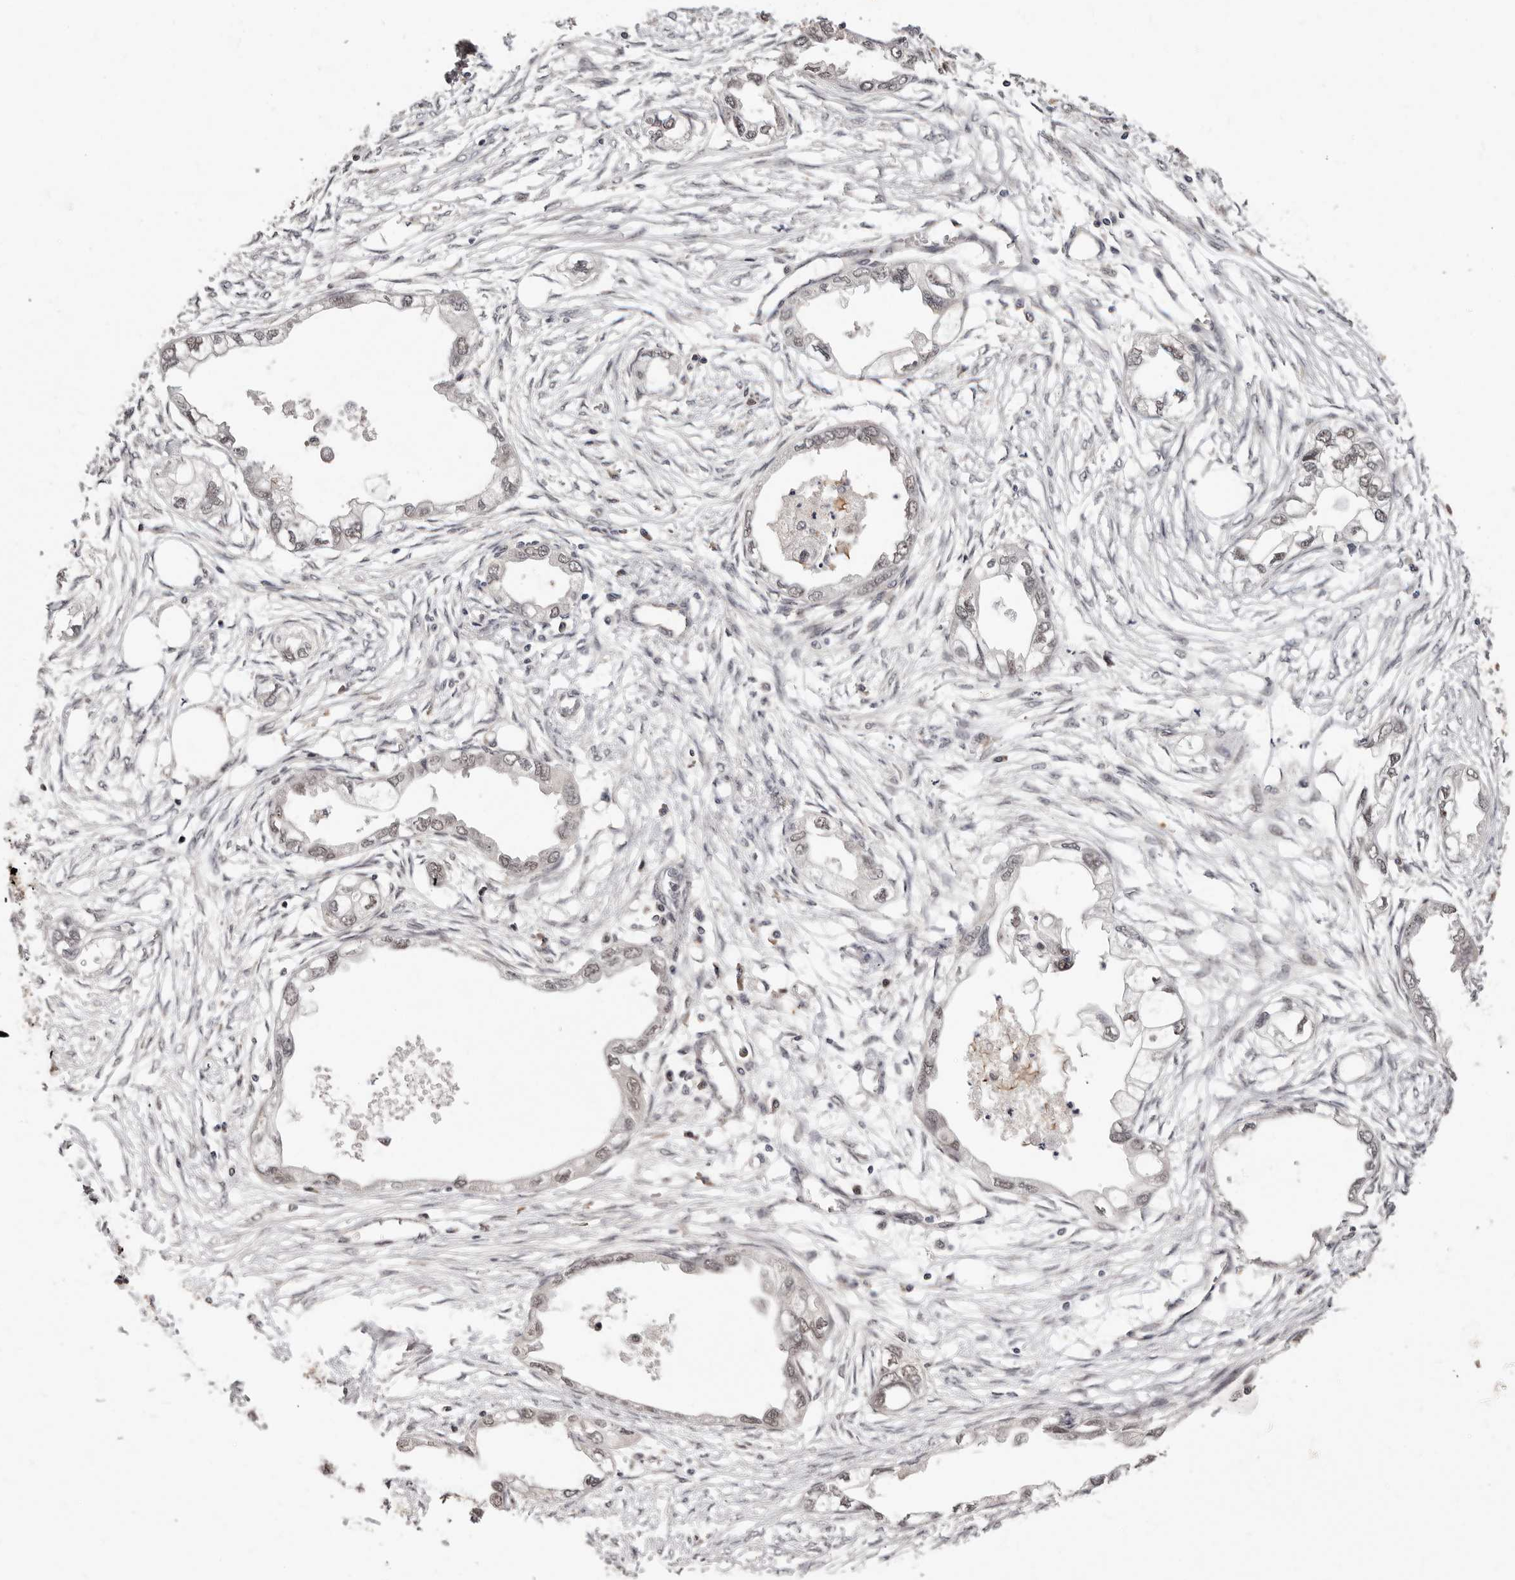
{"staining": {"intensity": "weak", "quantity": "<25%", "location": "nuclear"}, "tissue": "endometrial cancer", "cell_type": "Tumor cells", "image_type": "cancer", "snomed": [{"axis": "morphology", "description": "Adenocarcinoma, NOS"}, {"axis": "morphology", "description": "Adenocarcinoma, metastatic, NOS"}, {"axis": "topography", "description": "Adipose tissue"}, {"axis": "topography", "description": "Endometrium"}], "caption": "Protein analysis of endometrial cancer (adenocarcinoma) demonstrates no significant expression in tumor cells.", "gene": "MED8", "patient": {"sex": "female", "age": 67}}